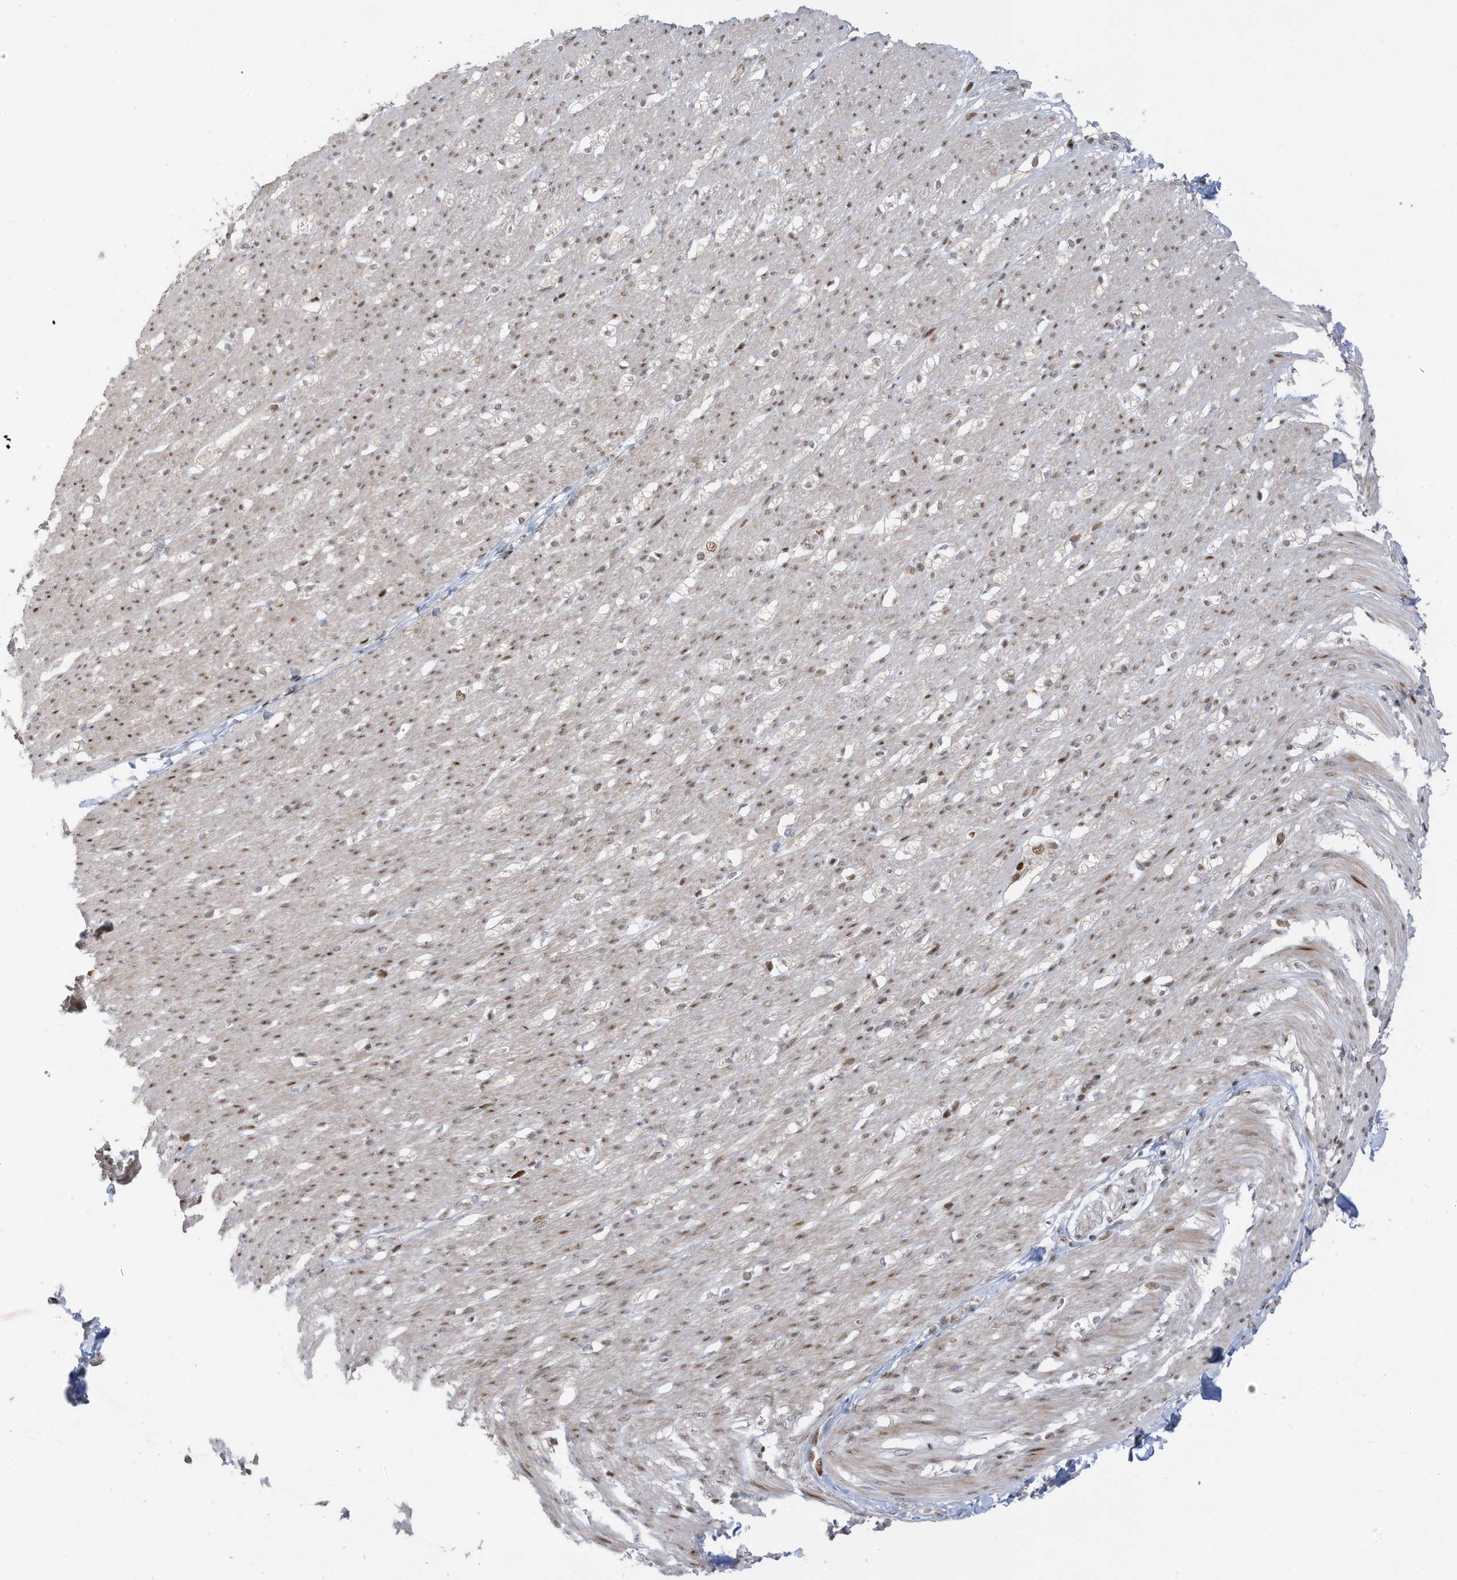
{"staining": {"intensity": "moderate", "quantity": ">75%", "location": "cytoplasmic/membranous,nuclear"}, "tissue": "smooth muscle", "cell_type": "Smooth muscle cells", "image_type": "normal", "snomed": [{"axis": "morphology", "description": "Normal tissue, NOS"}, {"axis": "morphology", "description": "Adenocarcinoma, NOS"}, {"axis": "topography", "description": "Colon"}, {"axis": "topography", "description": "Peripheral nerve tissue"}], "caption": "Immunohistochemistry of normal human smooth muscle reveals medium levels of moderate cytoplasmic/membranous,nuclear positivity in about >75% of smooth muscle cells.", "gene": "ZCWPW2", "patient": {"sex": "male", "age": 14}}